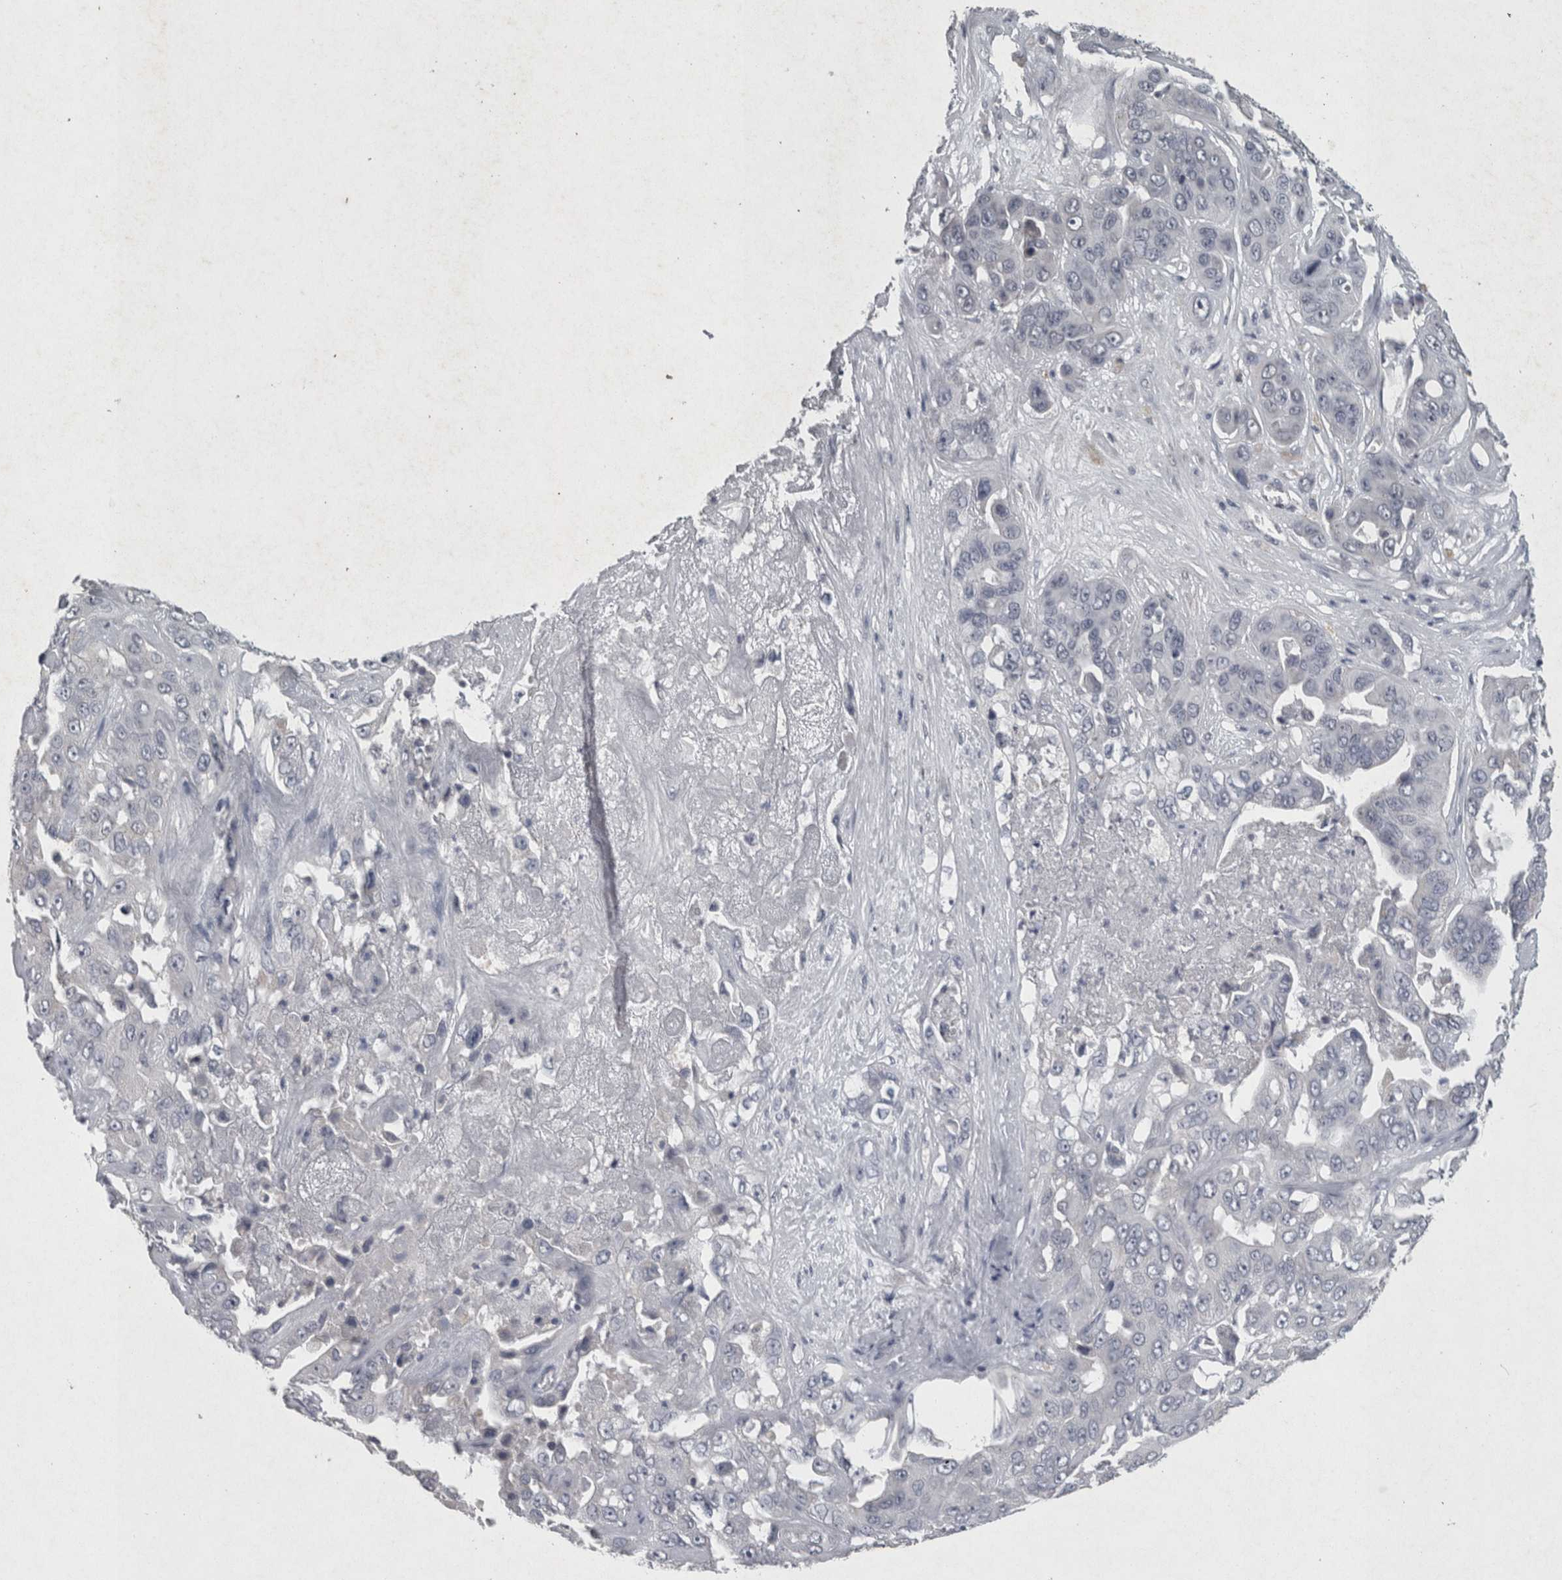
{"staining": {"intensity": "negative", "quantity": "none", "location": "none"}, "tissue": "liver cancer", "cell_type": "Tumor cells", "image_type": "cancer", "snomed": [{"axis": "morphology", "description": "Cholangiocarcinoma"}, {"axis": "topography", "description": "Liver"}], "caption": "An immunohistochemistry histopathology image of liver cholangiocarcinoma is shown. There is no staining in tumor cells of liver cholangiocarcinoma. The staining is performed using DAB brown chromogen with nuclei counter-stained in using hematoxylin.", "gene": "WNT7A", "patient": {"sex": "female", "age": 52}}